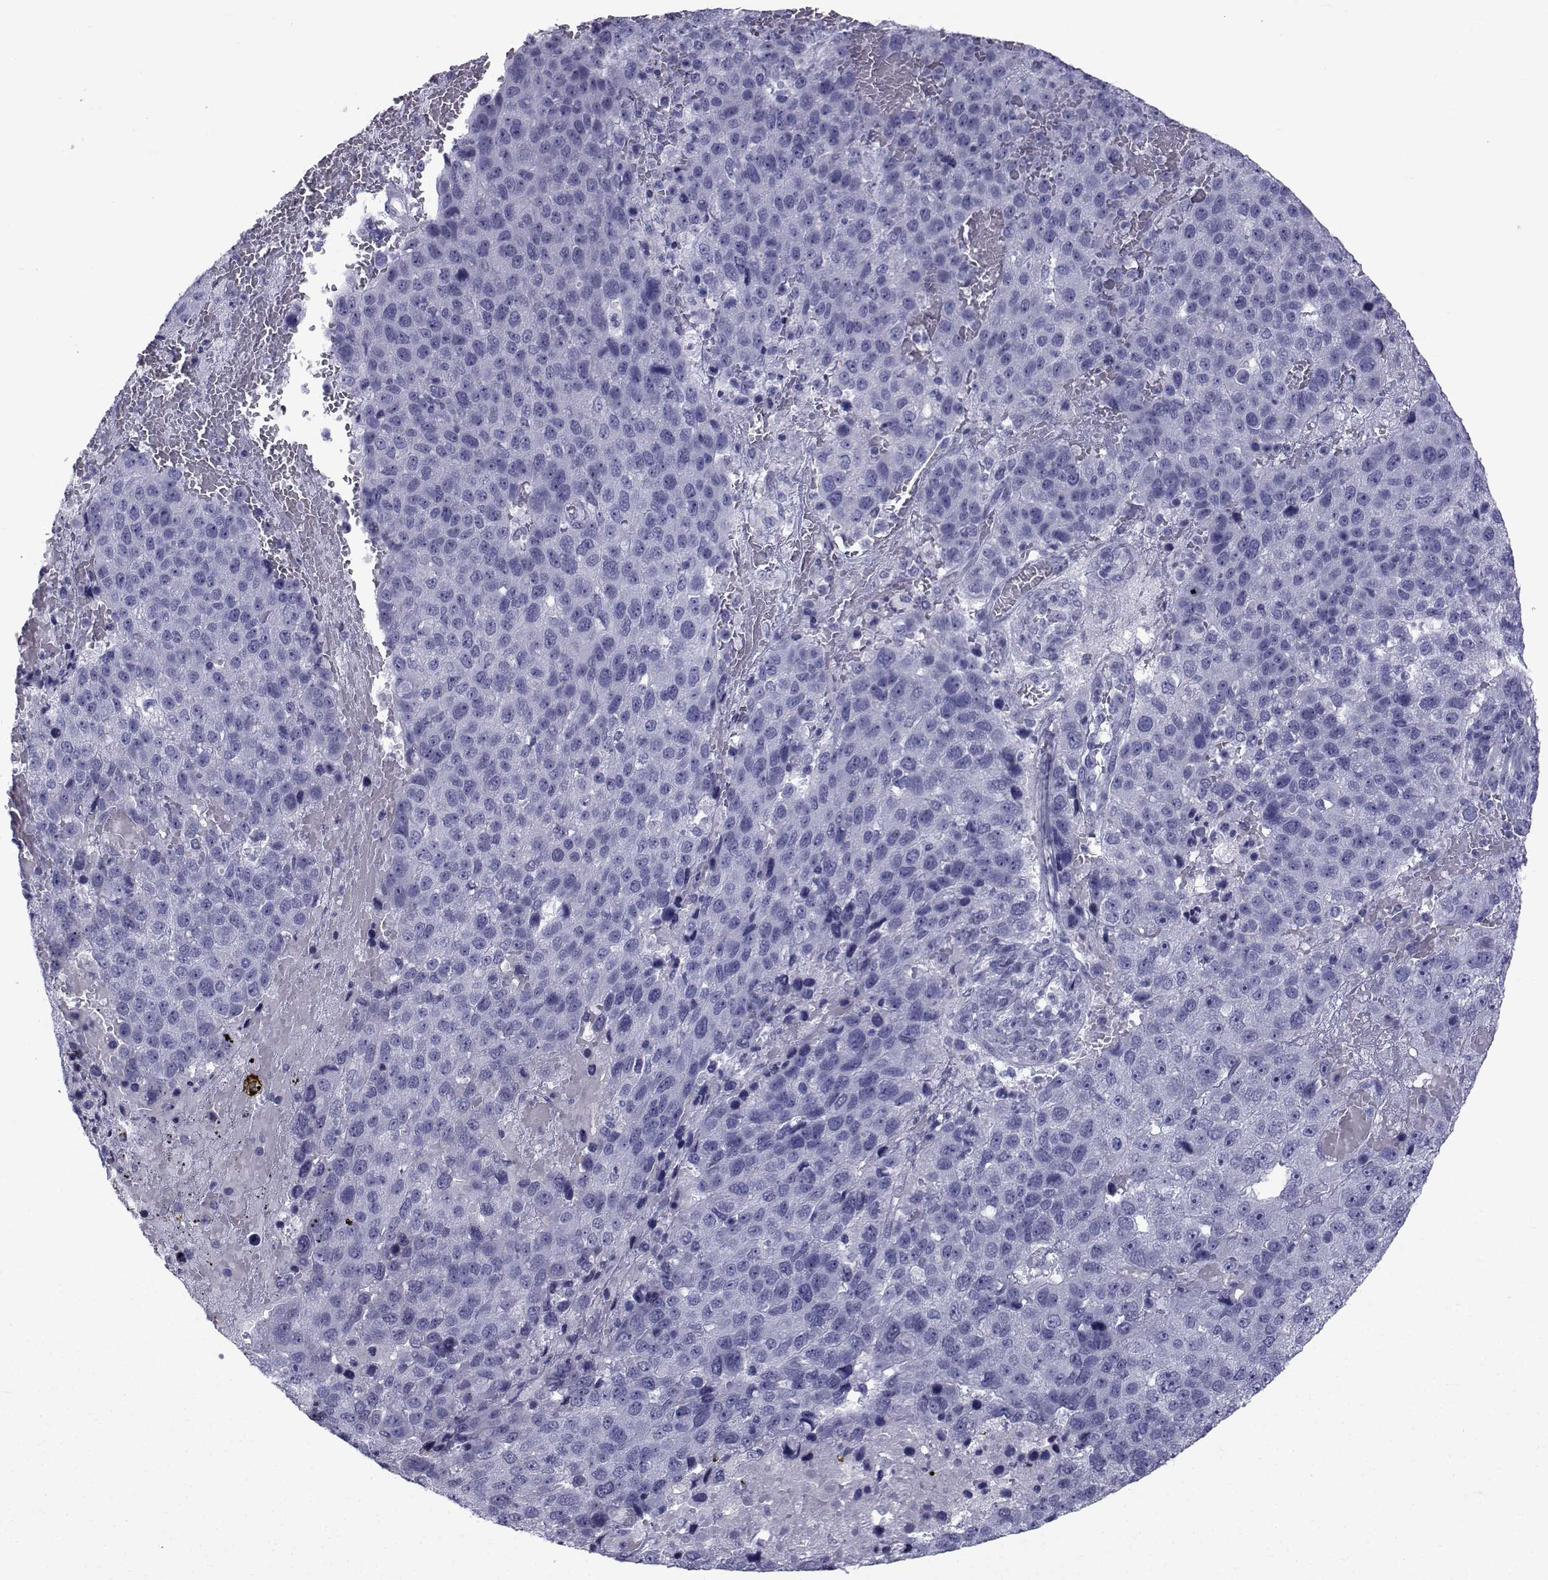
{"staining": {"intensity": "negative", "quantity": "none", "location": "none"}, "tissue": "pancreatic cancer", "cell_type": "Tumor cells", "image_type": "cancer", "snomed": [{"axis": "morphology", "description": "Adenocarcinoma, NOS"}, {"axis": "topography", "description": "Pancreas"}], "caption": "Pancreatic adenocarcinoma was stained to show a protein in brown. There is no significant positivity in tumor cells. The staining was performed using DAB (3,3'-diaminobenzidine) to visualize the protein expression in brown, while the nuclei were stained in blue with hematoxylin (Magnification: 20x).", "gene": "SPANXD", "patient": {"sex": "female", "age": 61}}